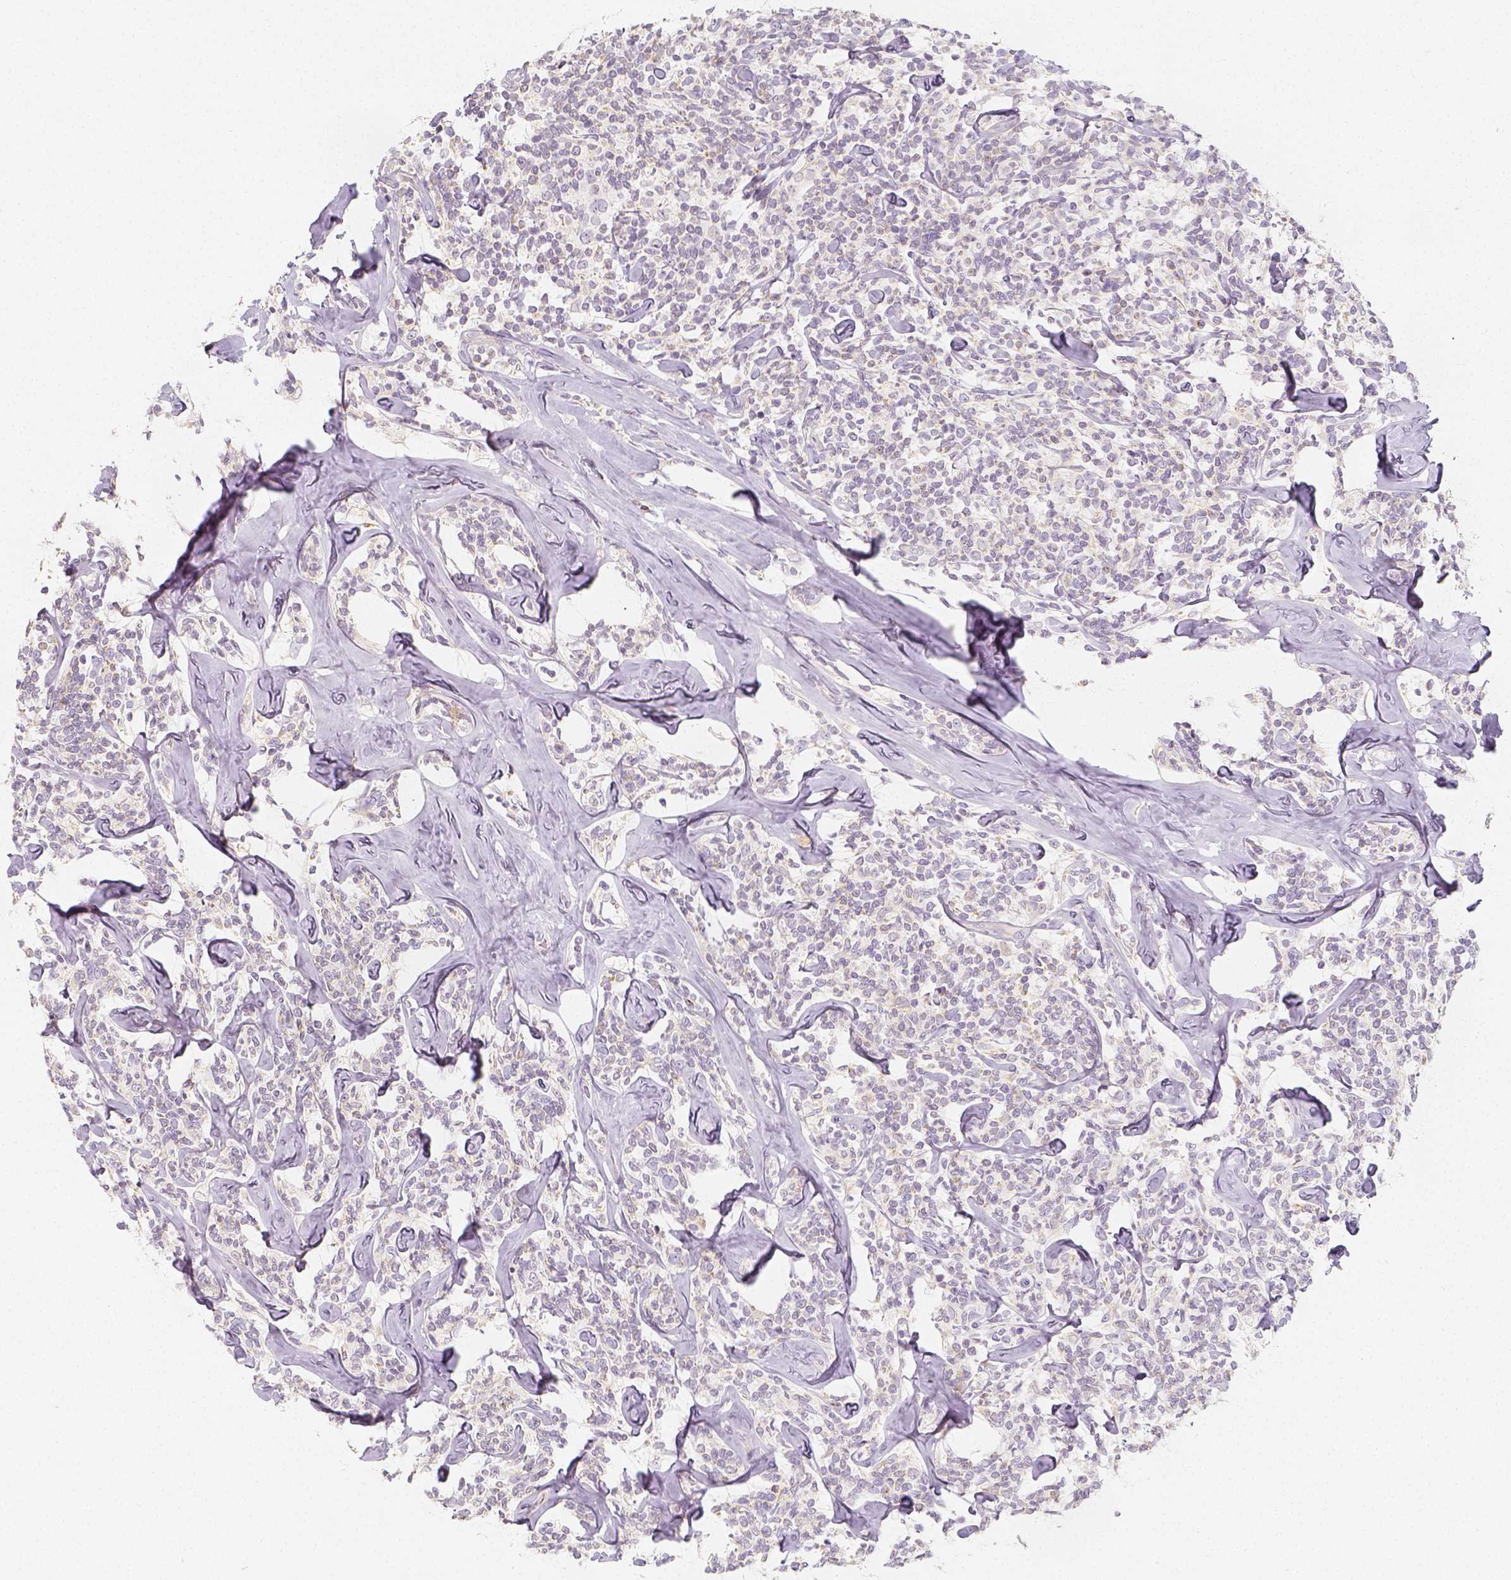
{"staining": {"intensity": "weak", "quantity": "25%-75%", "location": "cytoplasmic/membranous"}, "tissue": "lymphoma", "cell_type": "Tumor cells", "image_type": "cancer", "snomed": [{"axis": "morphology", "description": "Malignant lymphoma, non-Hodgkin's type, Low grade"}, {"axis": "topography", "description": "Lymph node"}], "caption": "The photomicrograph shows immunohistochemical staining of lymphoma. There is weak cytoplasmic/membranous expression is appreciated in approximately 25%-75% of tumor cells.", "gene": "PTPRJ", "patient": {"sex": "female", "age": 56}}